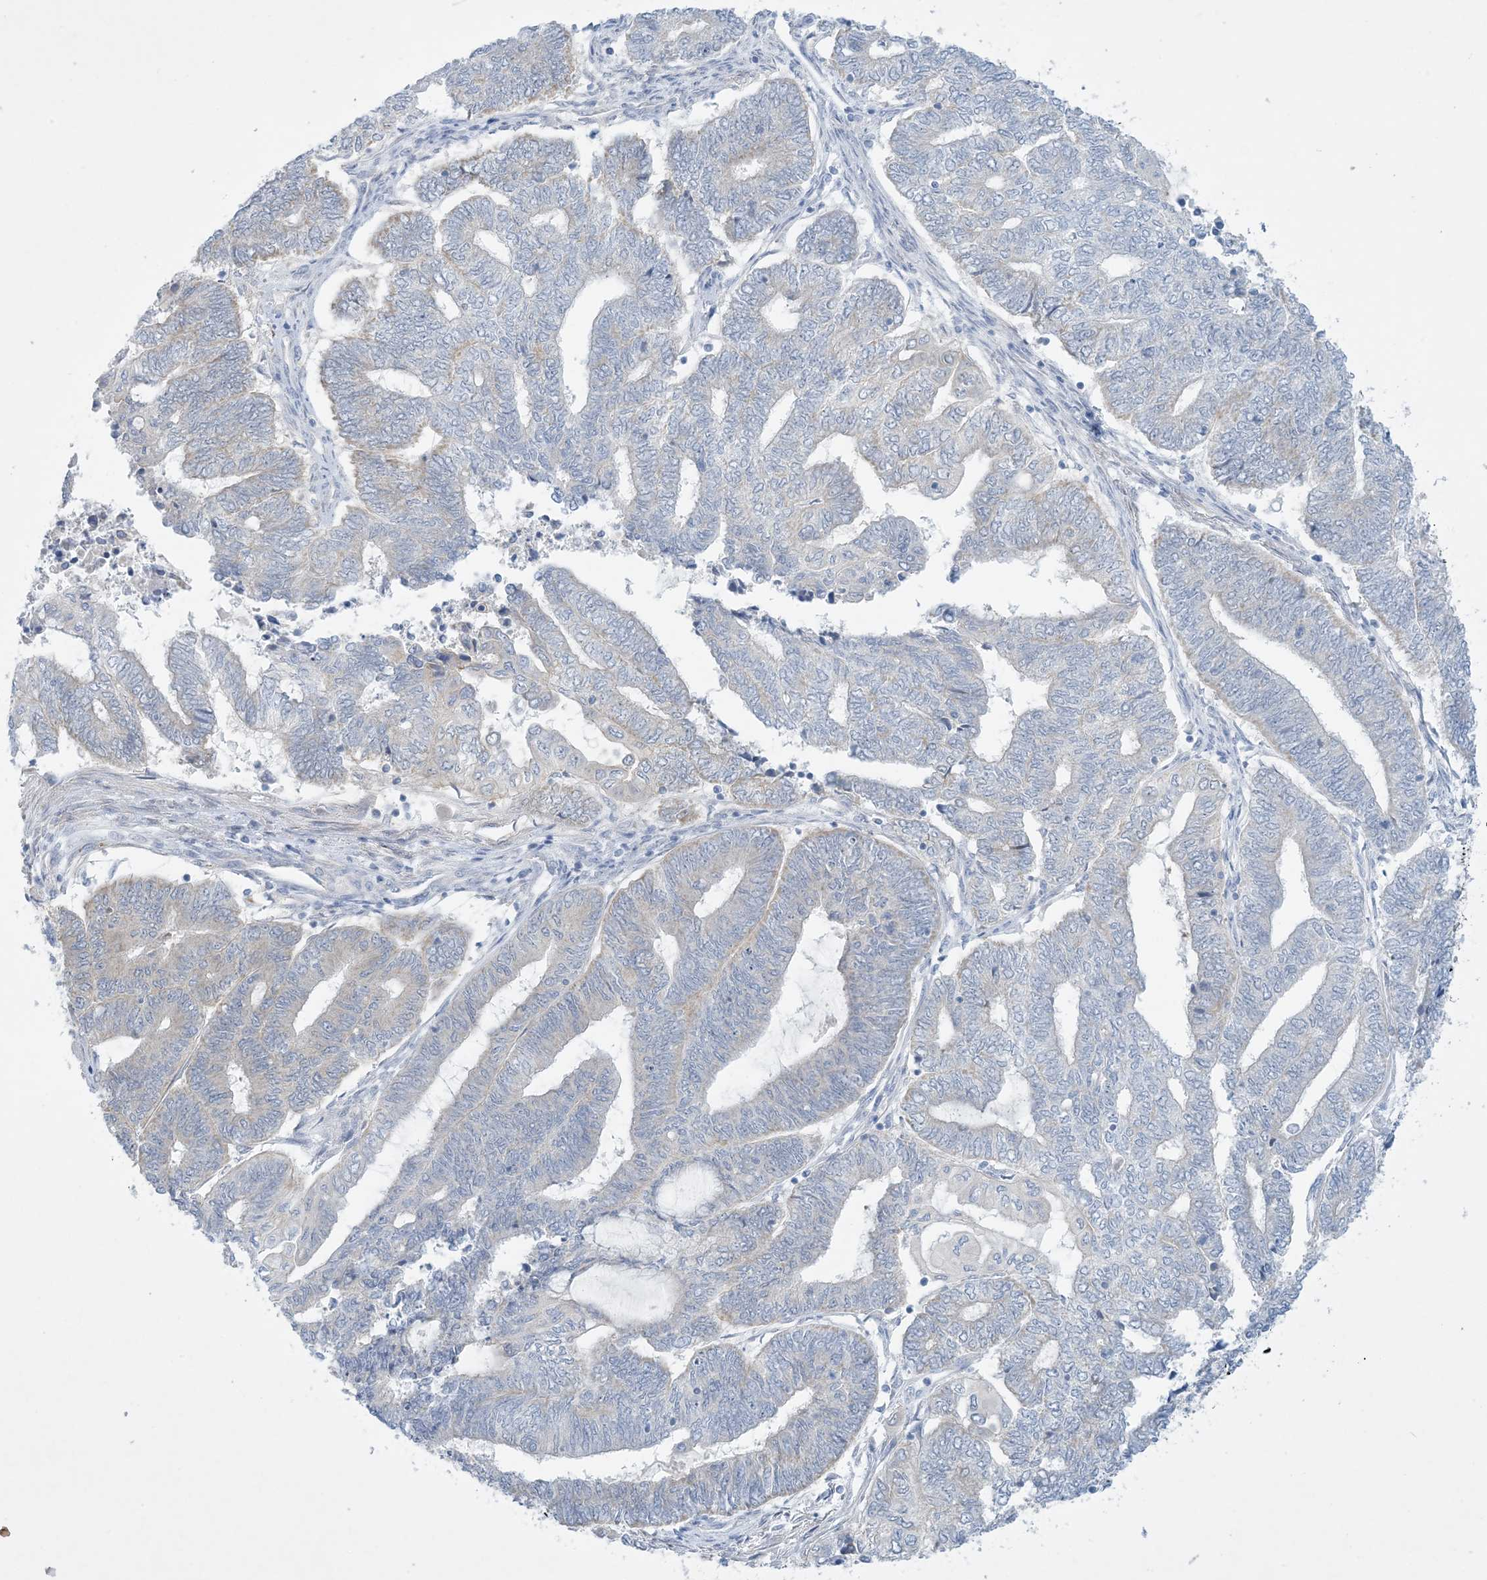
{"staining": {"intensity": "negative", "quantity": "none", "location": "none"}, "tissue": "endometrial cancer", "cell_type": "Tumor cells", "image_type": "cancer", "snomed": [{"axis": "morphology", "description": "Adenocarcinoma, NOS"}, {"axis": "topography", "description": "Uterus"}, {"axis": "topography", "description": "Endometrium"}], "caption": "There is no significant positivity in tumor cells of endometrial adenocarcinoma.", "gene": "MRPS18A", "patient": {"sex": "female", "age": 70}}